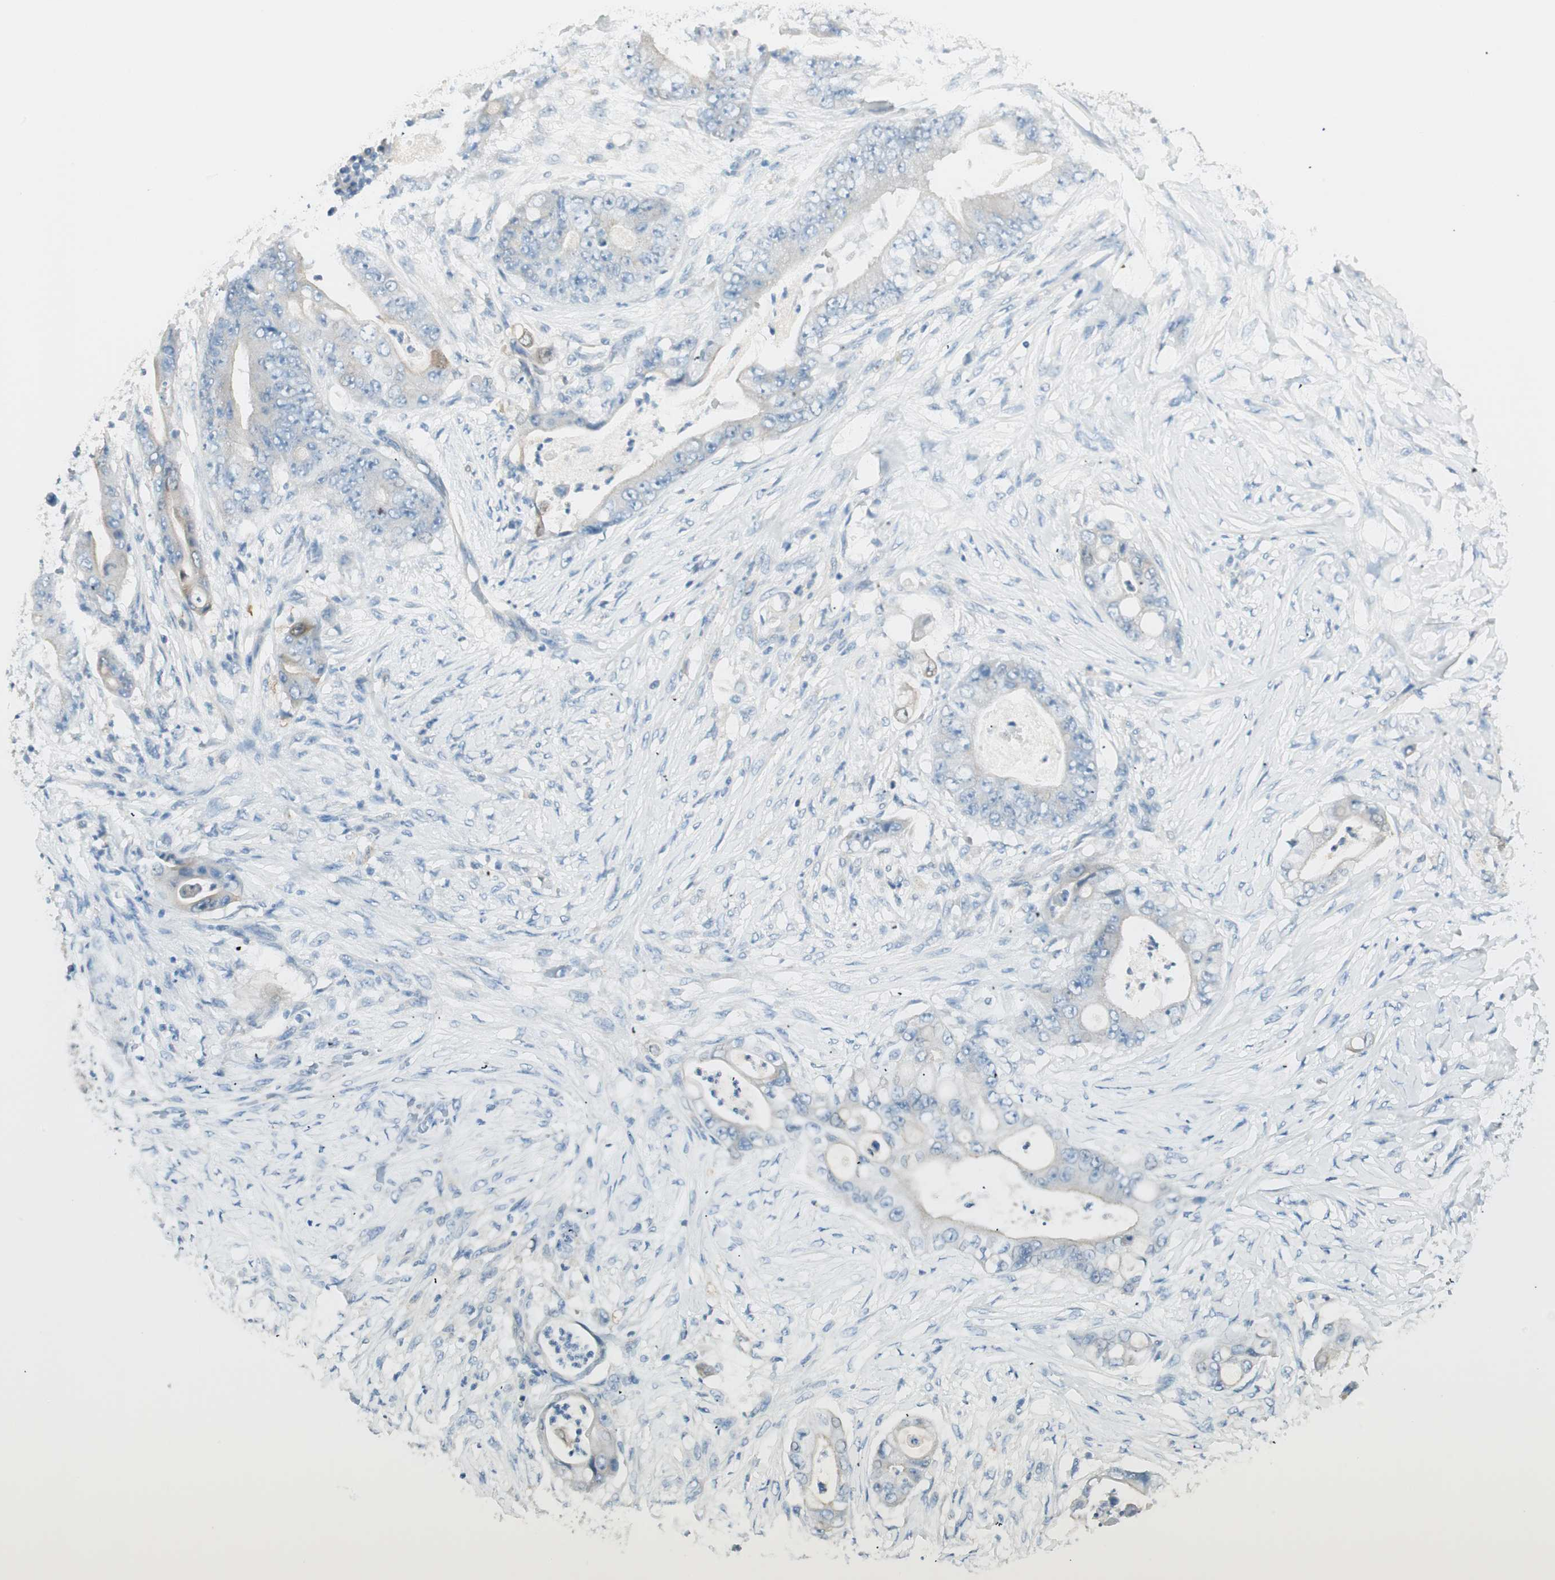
{"staining": {"intensity": "weak", "quantity": "25%-75%", "location": "cytoplasmic/membranous"}, "tissue": "stomach cancer", "cell_type": "Tumor cells", "image_type": "cancer", "snomed": [{"axis": "morphology", "description": "Adenocarcinoma, NOS"}, {"axis": "topography", "description": "Stomach"}], "caption": "This photomicrograph reveals immunohistochemistry staining of stomach adenocarcinoma, with low weak cytoplasmic/membranous positivity in about 25%-75% of tumor cells.", "gene": "HPGD", "patient": {"sex": "female", "age": 73}}